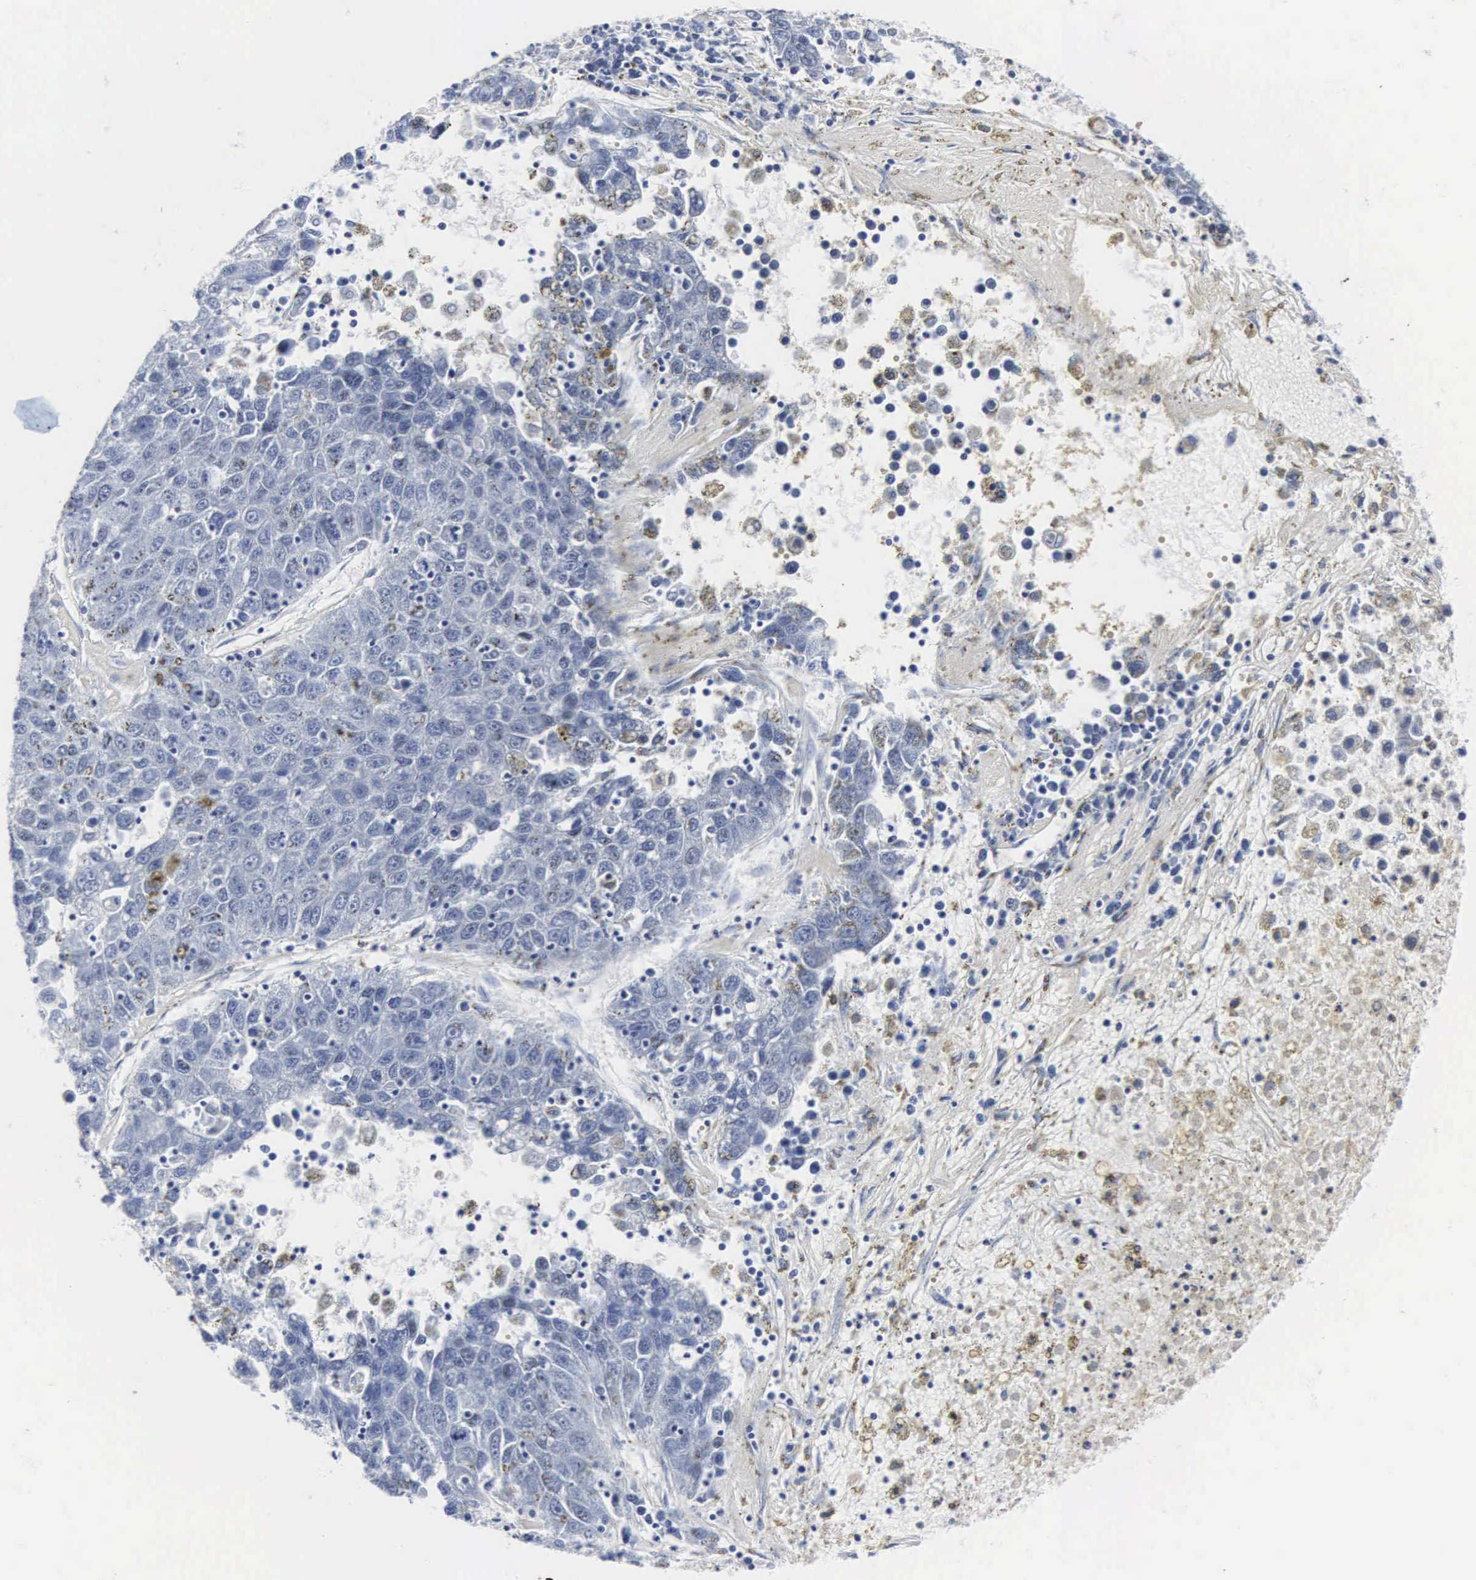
{"staining": {"intensity": "negative", "quantity": "none", "location": "none"}, "tissue": "liver cancer", "cell_type": "Tumor cells", "image_type": "cancer", "snomed": [{"axis": "morphology", "description": "Carcinoma, Hepatocellular, NOS"}, {"axis": "topography", "description": "Liver"}], "caption": "DAB (3,3'-diaminobenzidine) immunohistochemical staining of human liver cancer (hepatocellular carcinoma) shows no significant expression in tumor cells. The staining was performed using DAB to visualize the protein expression in brown, while the nuclei were stained in blue with hematoxylin (Magnification: 20x).", "gene": "ENO2", "patient": {"sex": "male", "age": 49}}